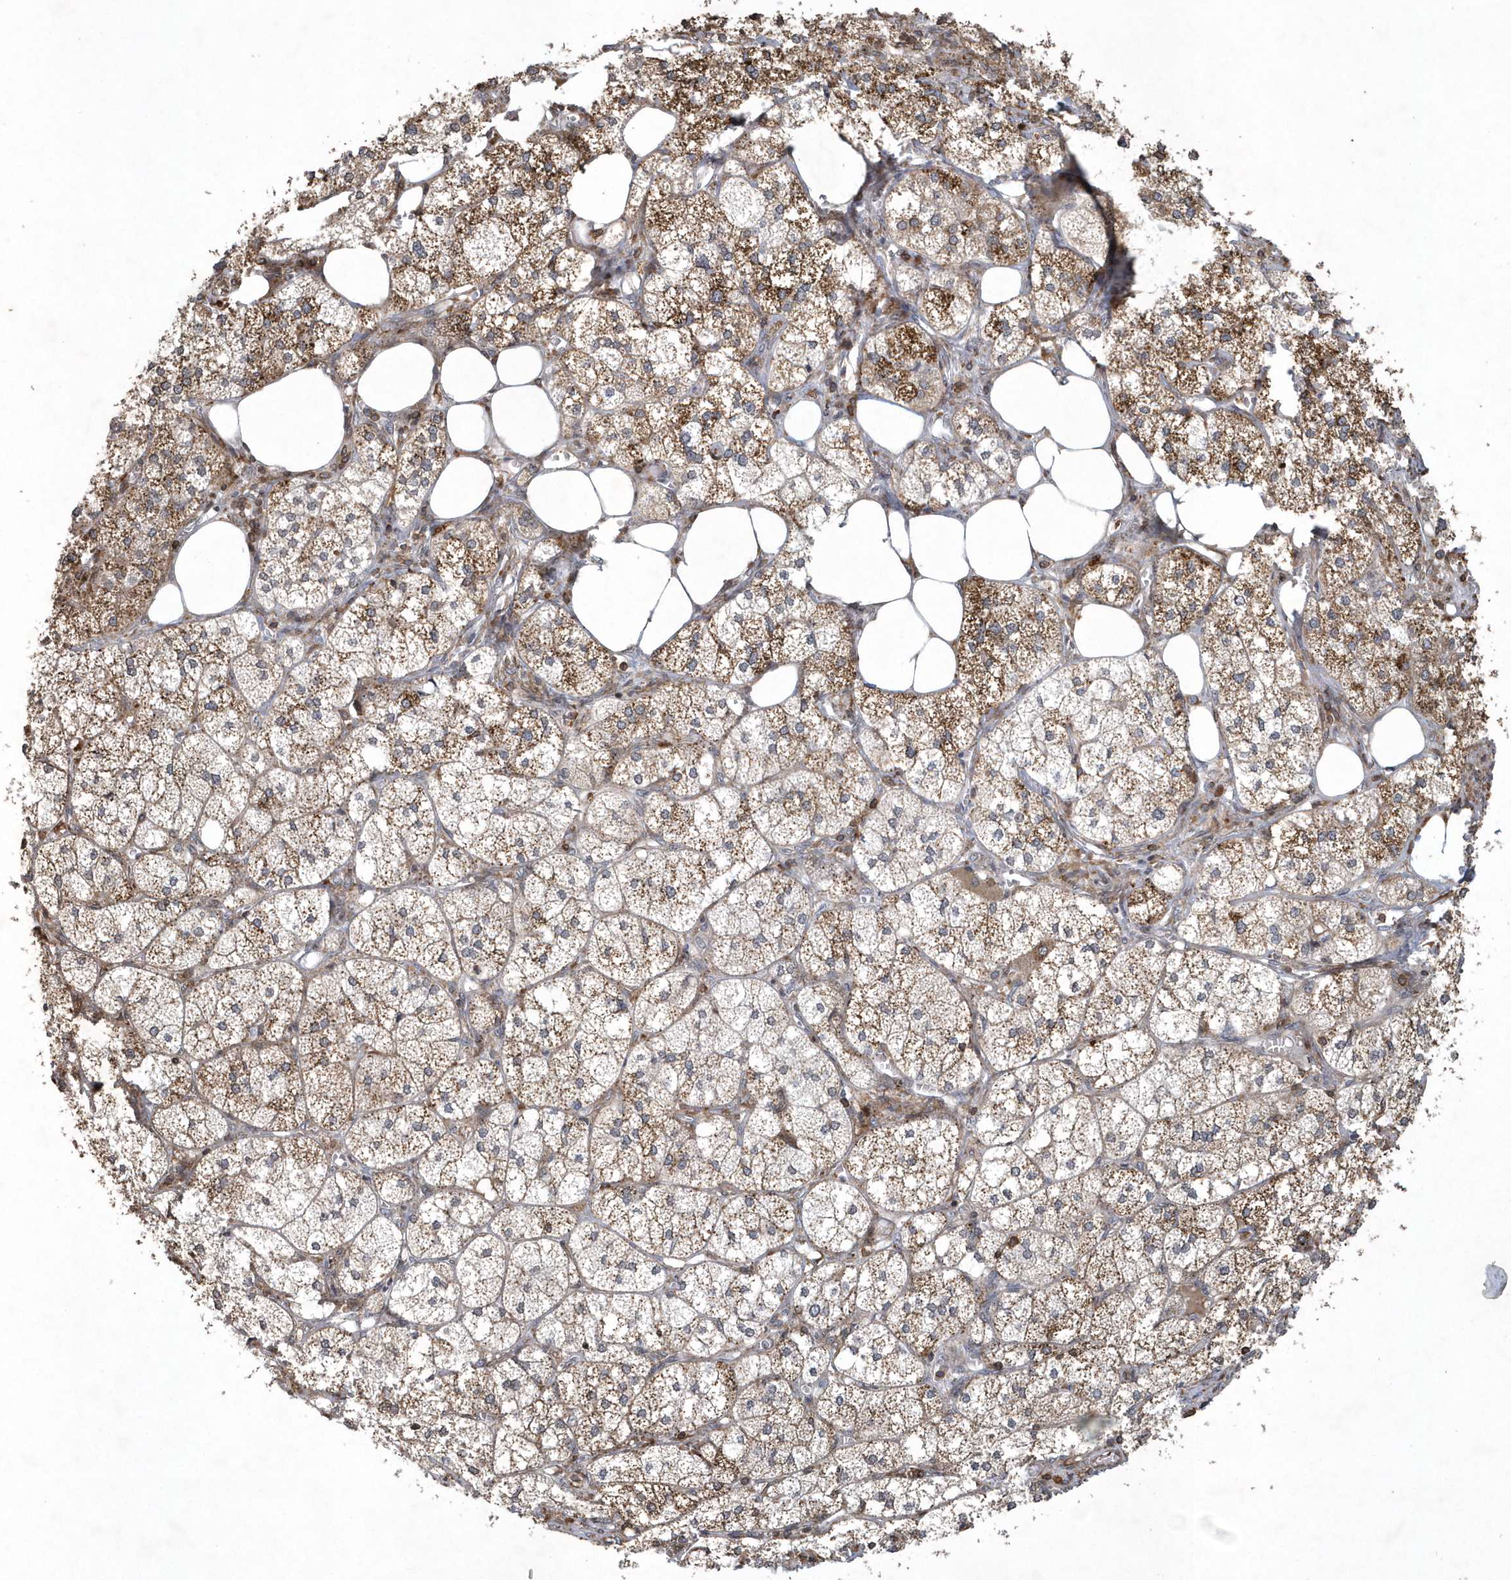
{"staining": {"intensity": "moderate", "quantity": ">75%", "location": "cytoplasmic/membranous"}, "tissue": "adrenal gland", "cell_type": "Glandular cells", "image_type": "normal", "snomed": [{"axis": "morphology", "description": "Normal tissue, NOS"}, {"axis": "topography", "description": "Adrenal gland"}], "caption": "About >75% of glandular cells in normal human adrenal gland exhibit moderate cytoplasmic/membranous protein staining as visualized by brown immunohistochemical staining.", "gene": "N4BP2", "patient": {"sex": "female", "age": 61}}